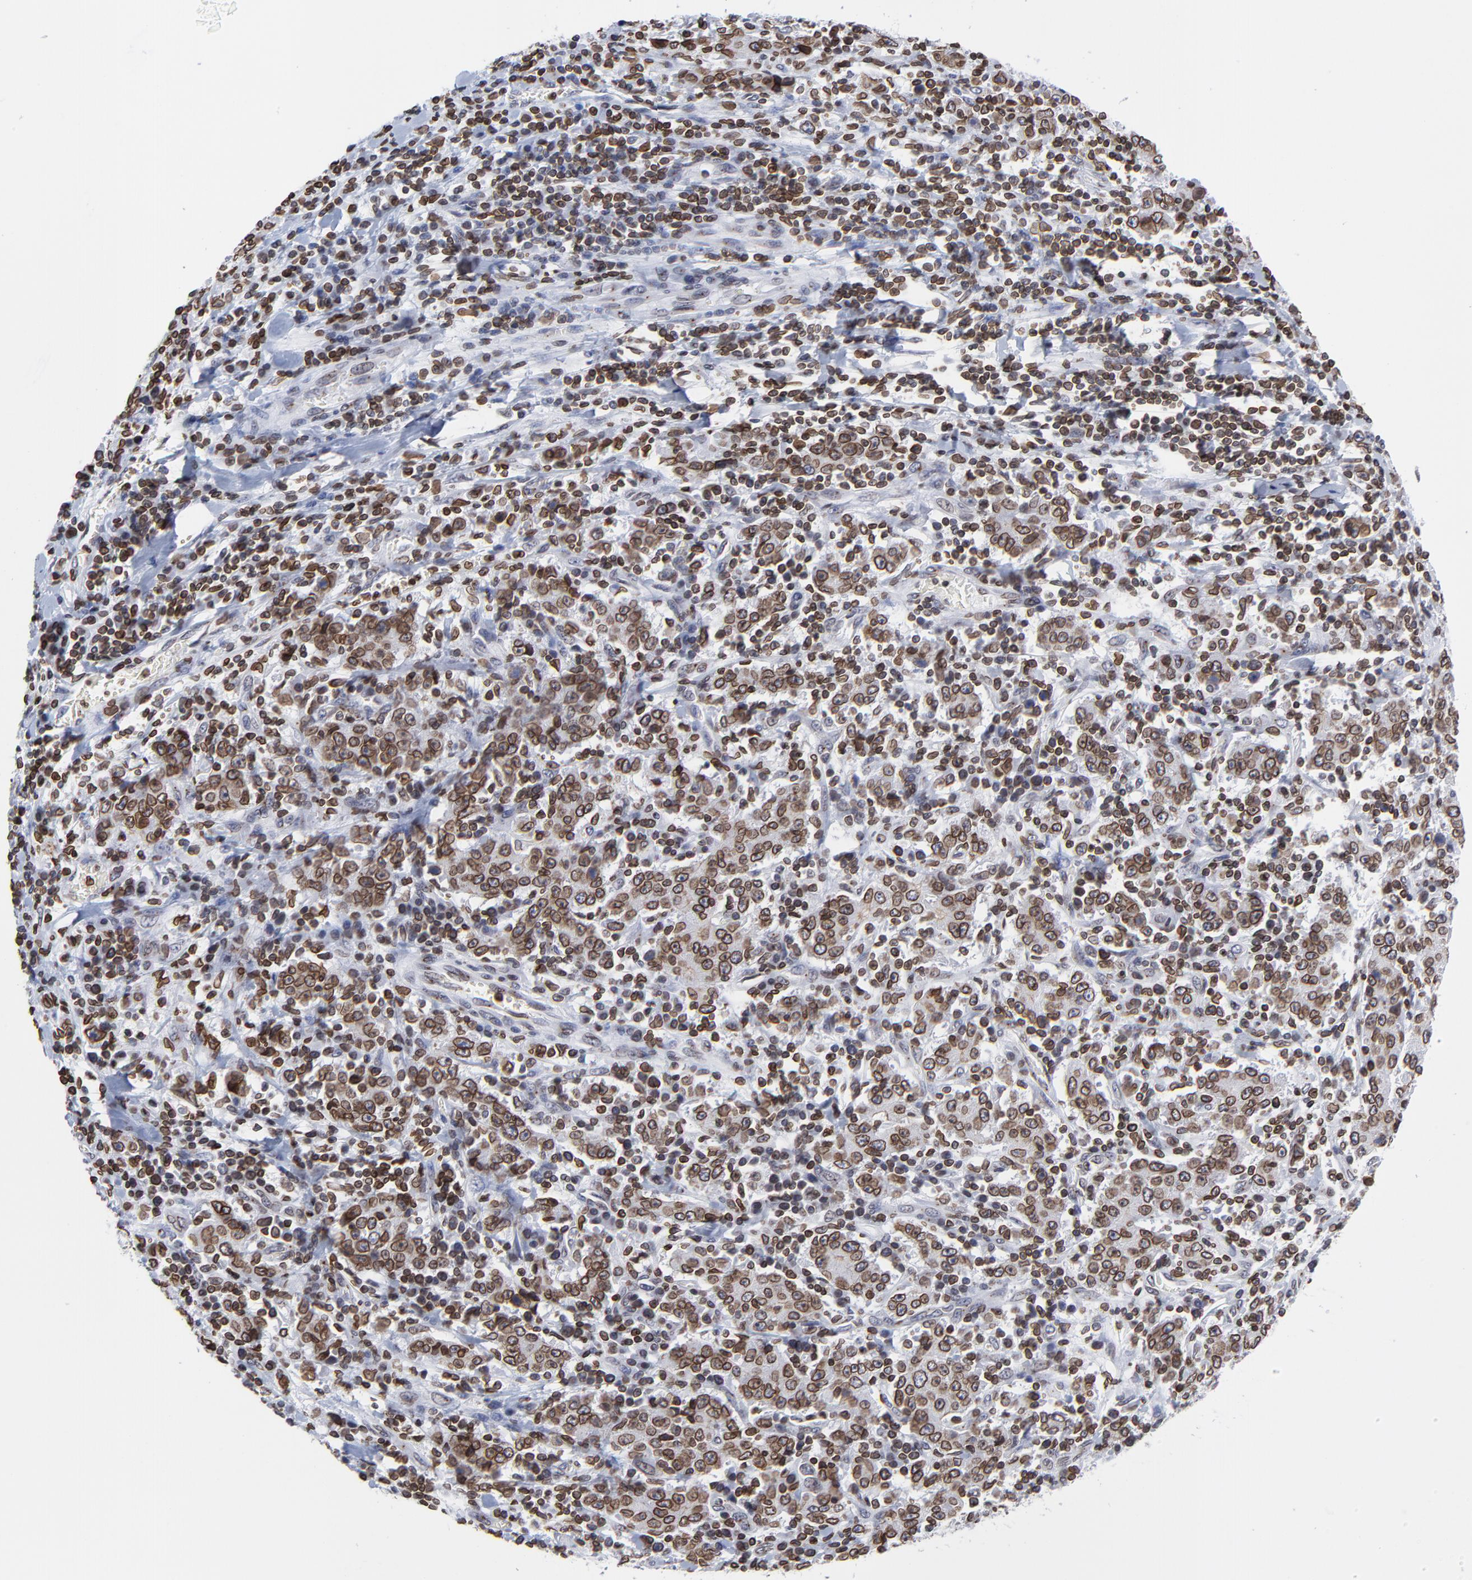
{"staining": {"intensity": "strong", "quantity": ">75%", "location": "cytoplasmic/membranous,nuclear"}, "tissue": "stomach cancer", "cell_type": "Tumor cells", "image_type": "cancer", "snomed": [{"axis": "morphology", "description": "Normal tissue, NOS"}, {"axis": "morphology", "description": "Adenocarcinoma, NOS"}, {"axis": "topography", "description": "Stomach, upper"}, {"axis": "topography", "description": "Stomach"}], "caption": "Human stomach cancer stained with a protein marker shows strong staining in tumor cells.", "gene": "THAP7", "patient": {"sex": "male", "age": 59}}